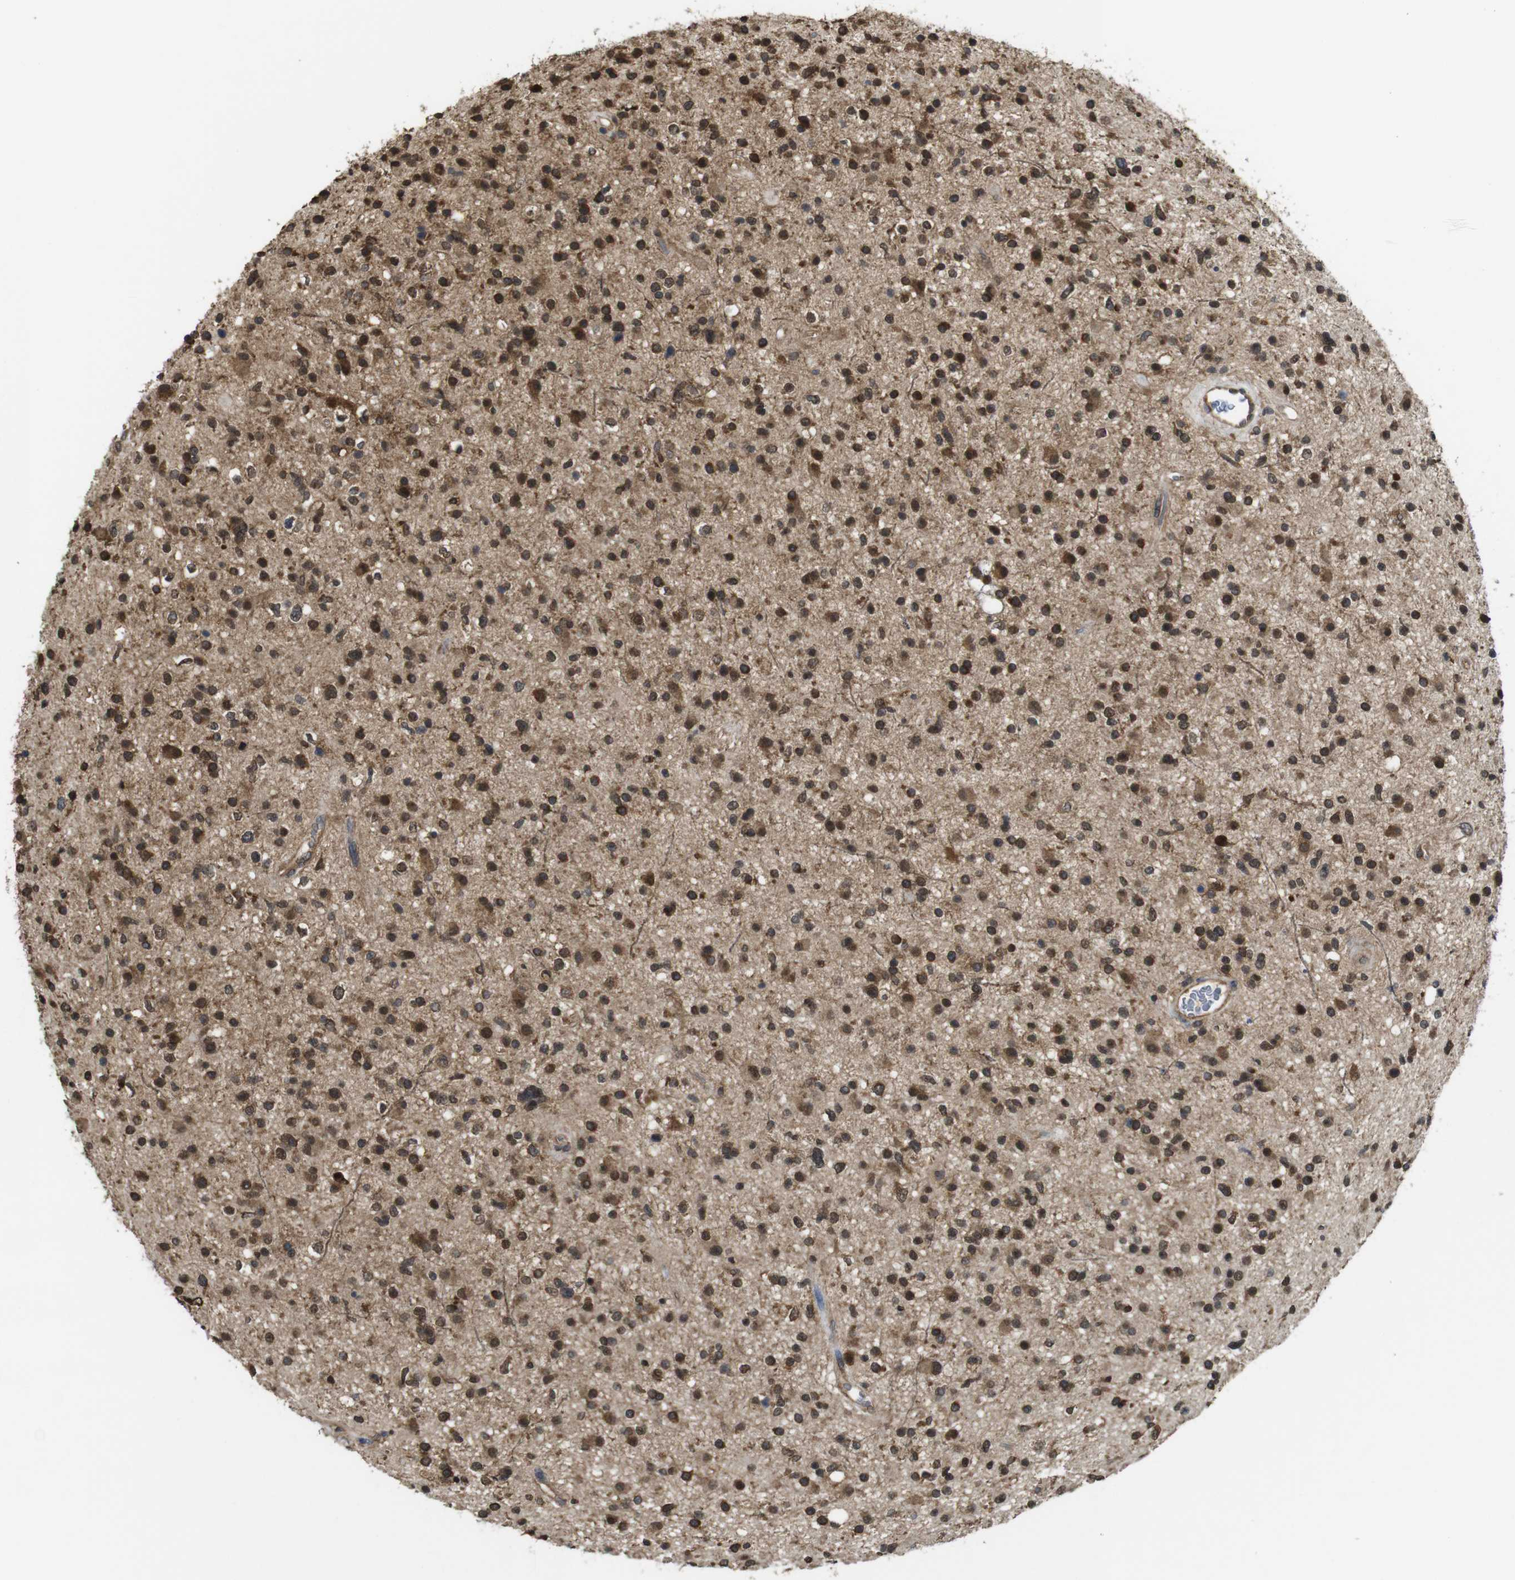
{"staining": {"intensity": "strong", "quantity": ">75%", "location": "cytoplasmic/membranous,nuclear"}, "tissue": "glioma", "cell_type": "Tumor cells", "image_type": "cancer", "snomed": [{"axis": "morphology", "description": "Glioma, malignant, High grade"}, {"axis": "topography", "description": "Brain"}], "caption": "Immunohistochemistry (IHC) (DAB) staining of glioma displays strong cytoplasmic/membranous and nuclear protein expression in about >75% of tumor cells. The staining was performed using DAB (3,3'-diaminobenzidine) to visualize the protein expression in brown, while the nuclei were stained in blue with hematoxylin (Magnification: 20x).", "gene": "YWHAG", "patient": {"sex": "male", "age": 33}}